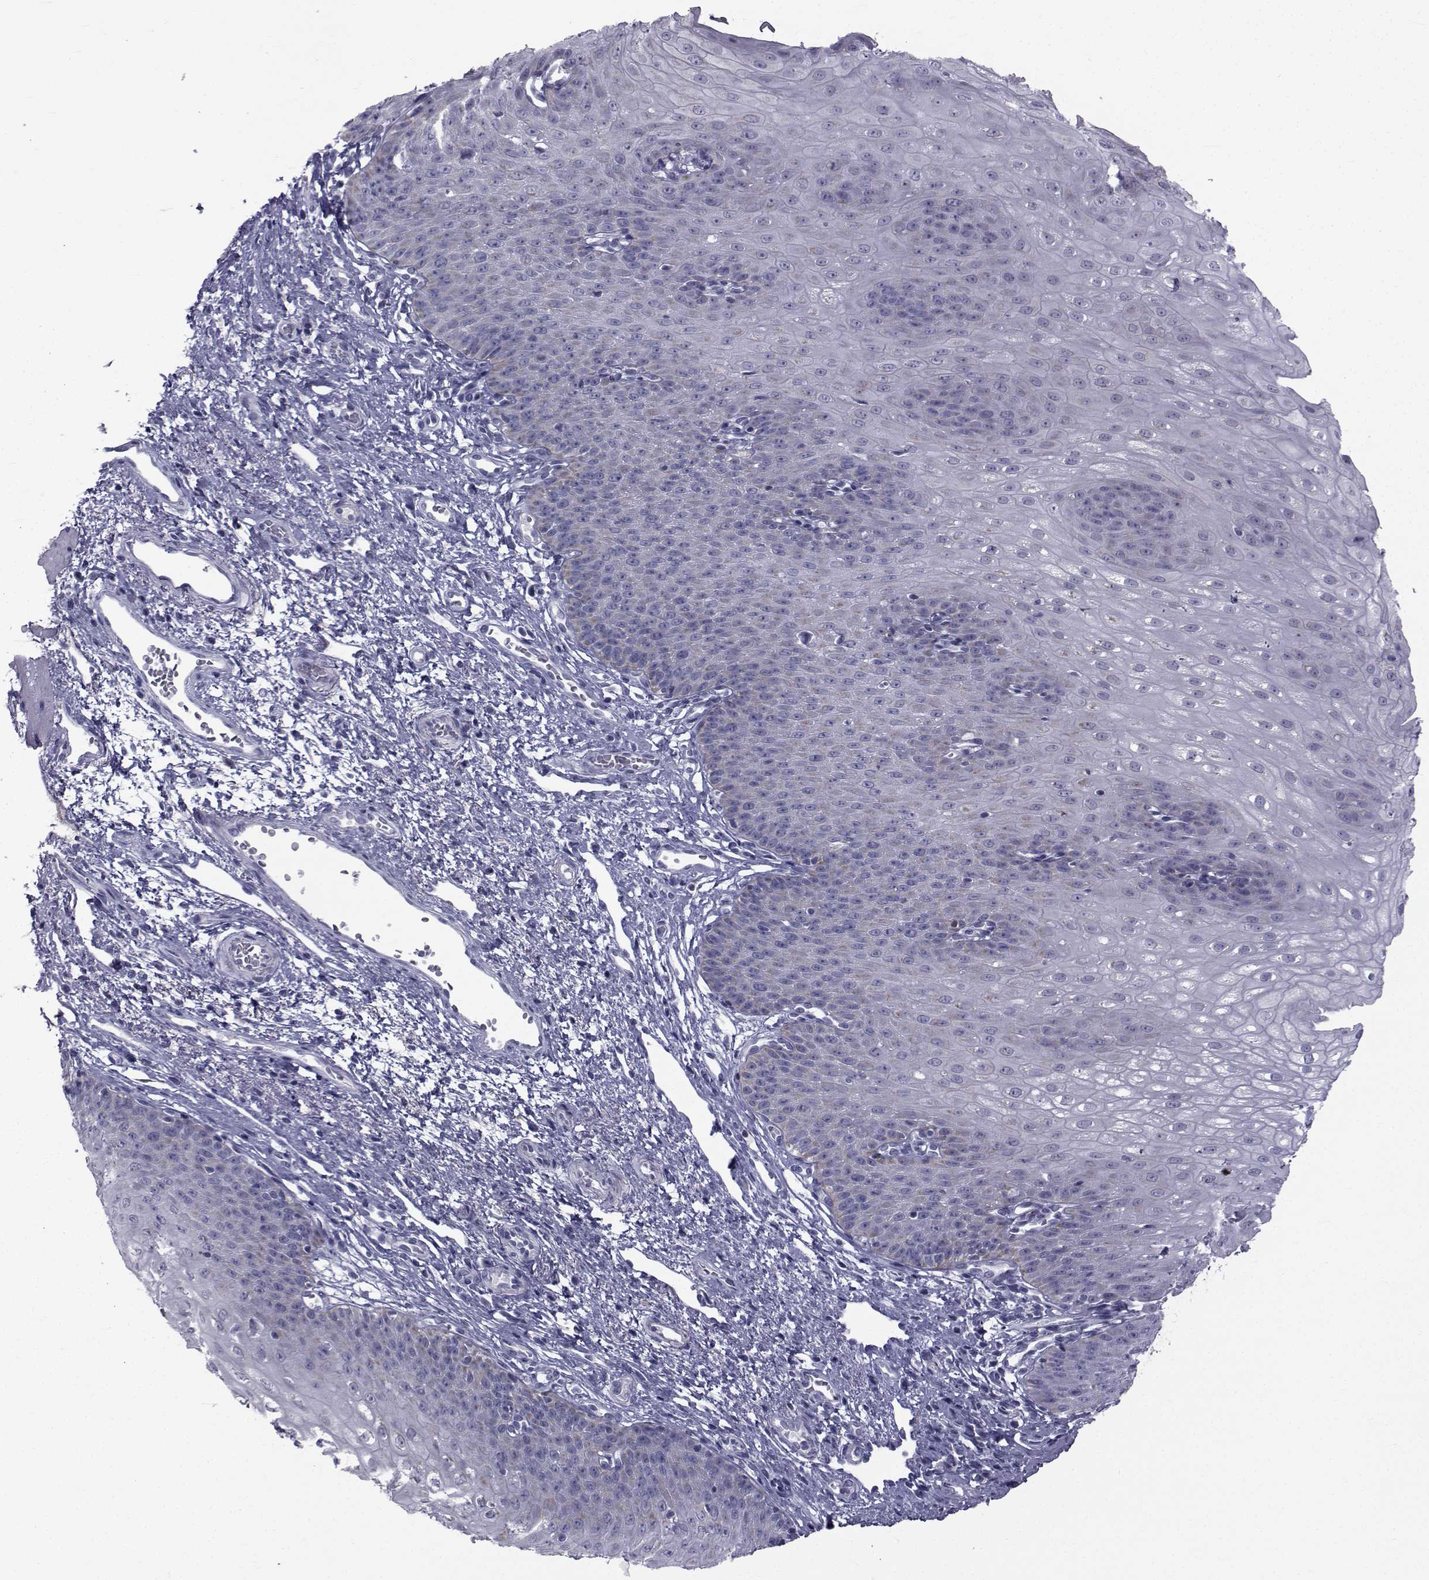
{"staining": {"intensity": "negative", "quantity": "none", "location": "none"}, "tissue": "esophagus", "cell_type": "Squamous epithelial cells", "image_type": "normal", "snomed": [{"axis": "morphology", "description": "Normal tissue, NOS"}, {"axis": "topography", "description": "Esophagus"}], "caption": "IHC of unremarkable esophagus exhibits no staining in squamous epithelial cells.", "gene": "FDXR", "patient": {"sex": "male", "age": 71}}